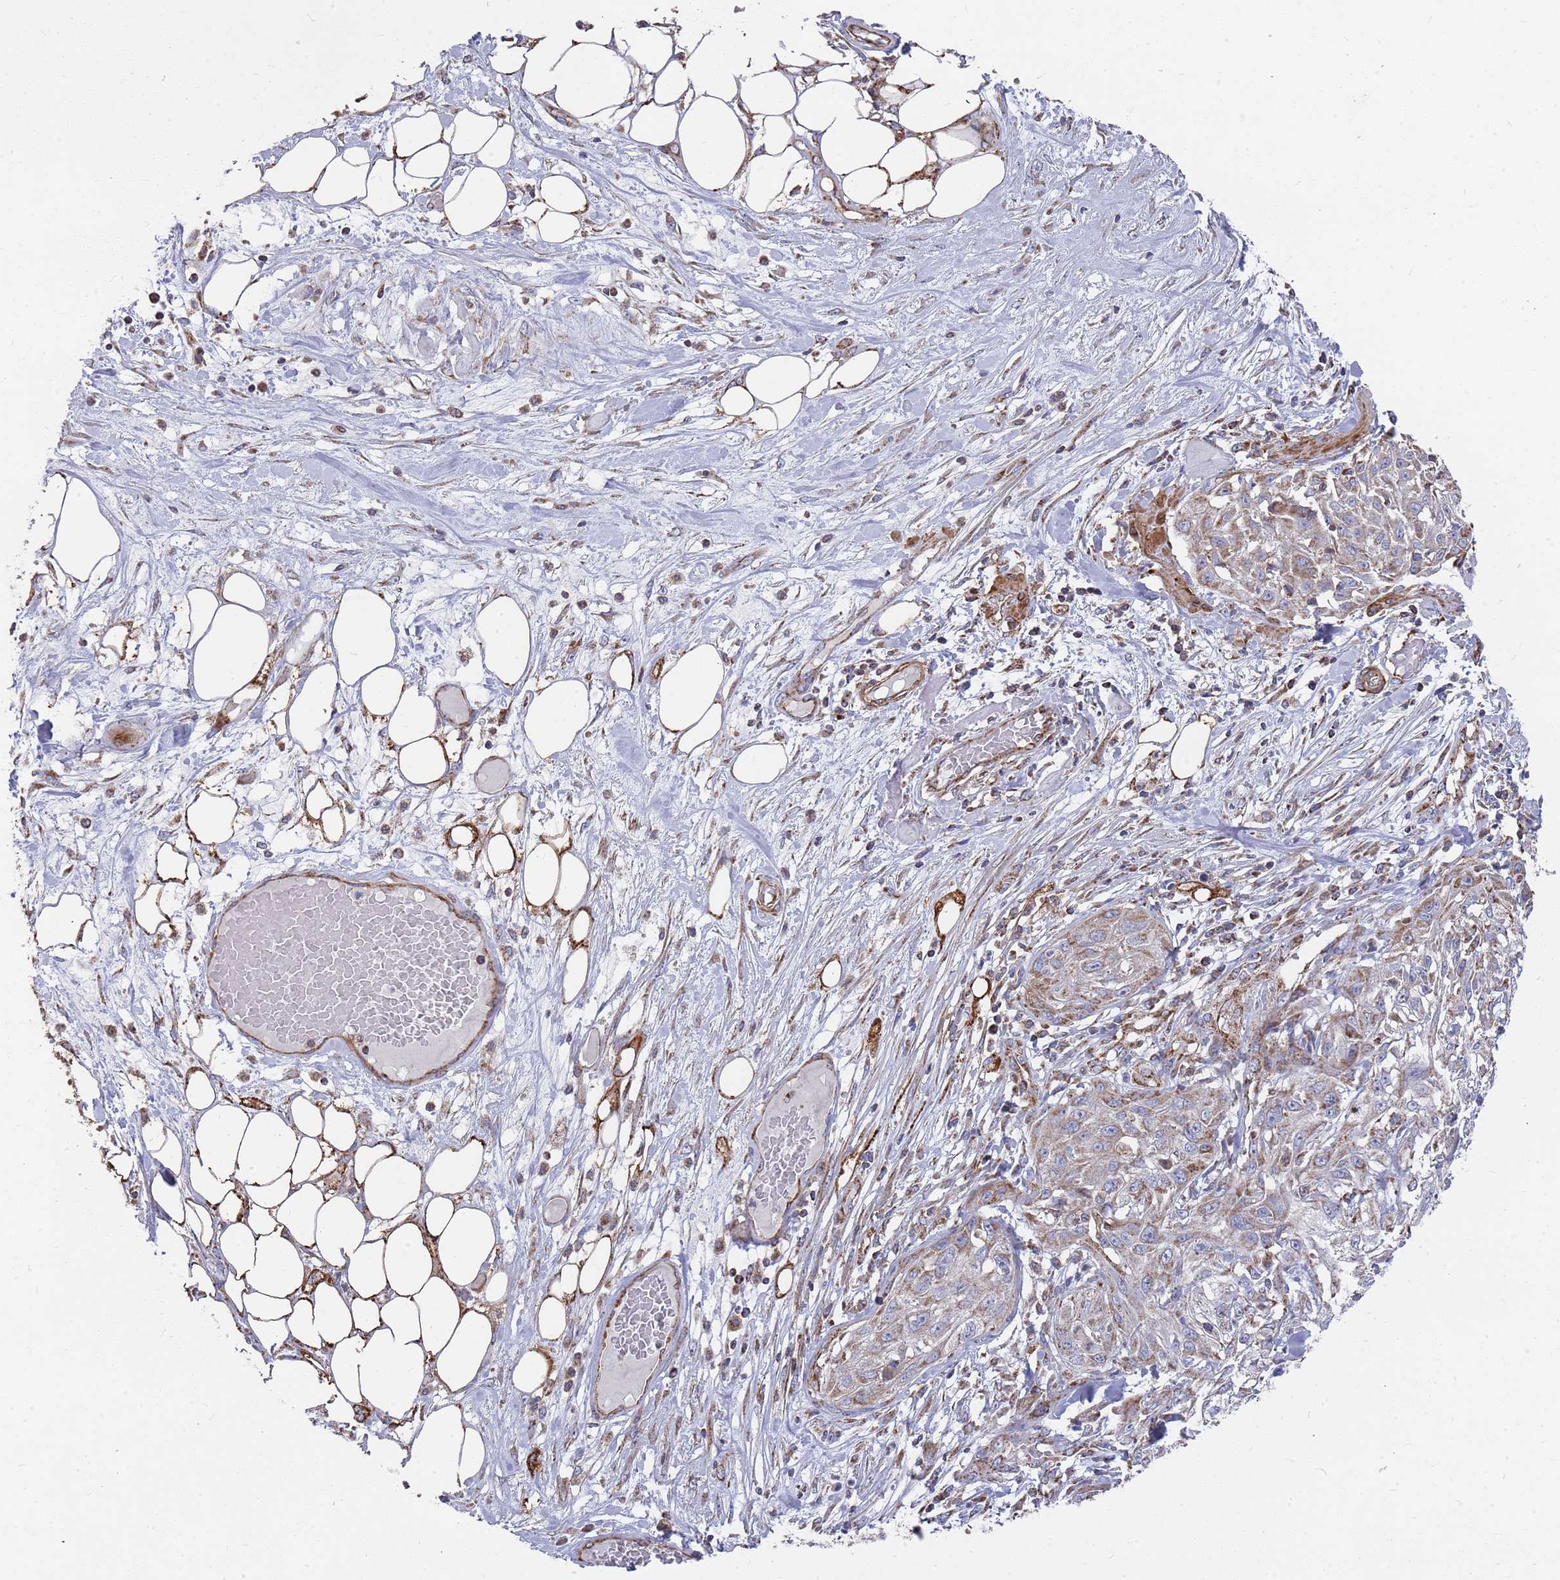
{"staining": {"intensity": "moderate", "quantity": "25%-75%", "location": "cytoplasmic/membranous"}, "tissue": "skin cancer", "cell_type": "Tumor cells", "image_type": "cancer", "snomed": [{"axis": "morphology", "description": "Squamous cell carcinoma, NOS"}, {"axis": "morphology", "description": "Squamous cell carcinoma, metastatic, NOS"}, {"axis": "topography", "description": "Skin"}, {"axis": "topography", "description": "Lymph node"}], "caption": "Immunohistochemistry (IHC) (DAB (3,3'-diaminobenzidine)) staining of human skin squamous cell carcinoma shows moderate cytoplasmic/membranous protein staining in about 25%-75% of tumor cells. Ihc stains the protein in brown and the nuclei are stained blue.", "gene": "WDFY3", "patient": {"sex": "male", "age": 75}}